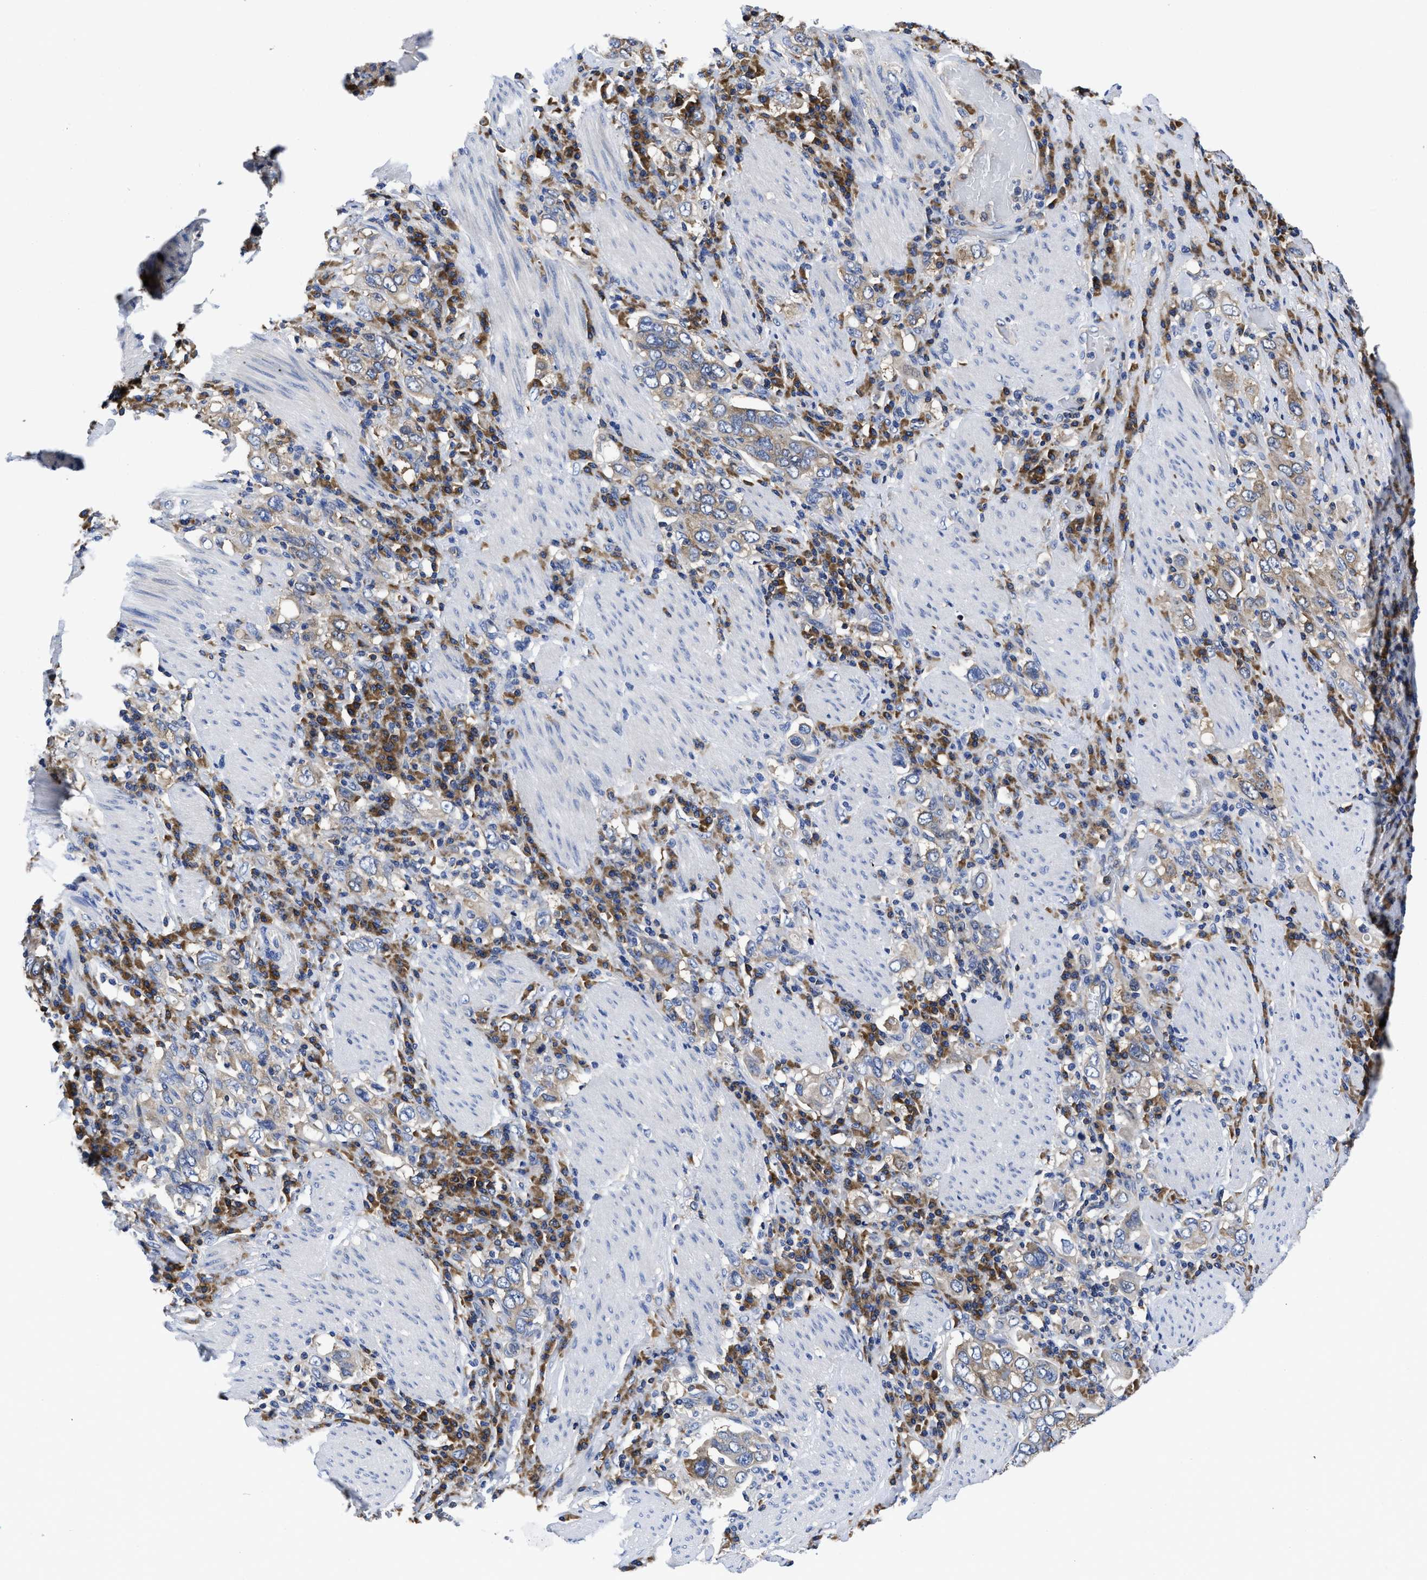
{"staining": {"intensity": "weak", "quantity": "<25%", "location": "cytoplasmic/membranous"}, "tissue": "stomach cancer", "cell_type": "Tumor cells", "image_type": "cancer", "snomed": [{"axis": "morphology", "description": "Adenocarcinoma, NOS"}, {"axis": "topography", "description": "Stomach, upper"}], "caption": "There is no significant positivity in tumor cells of stomach adenocarcinoma.", "gene": "YARS1", "patient": {"sex": "male", "age": 62}}